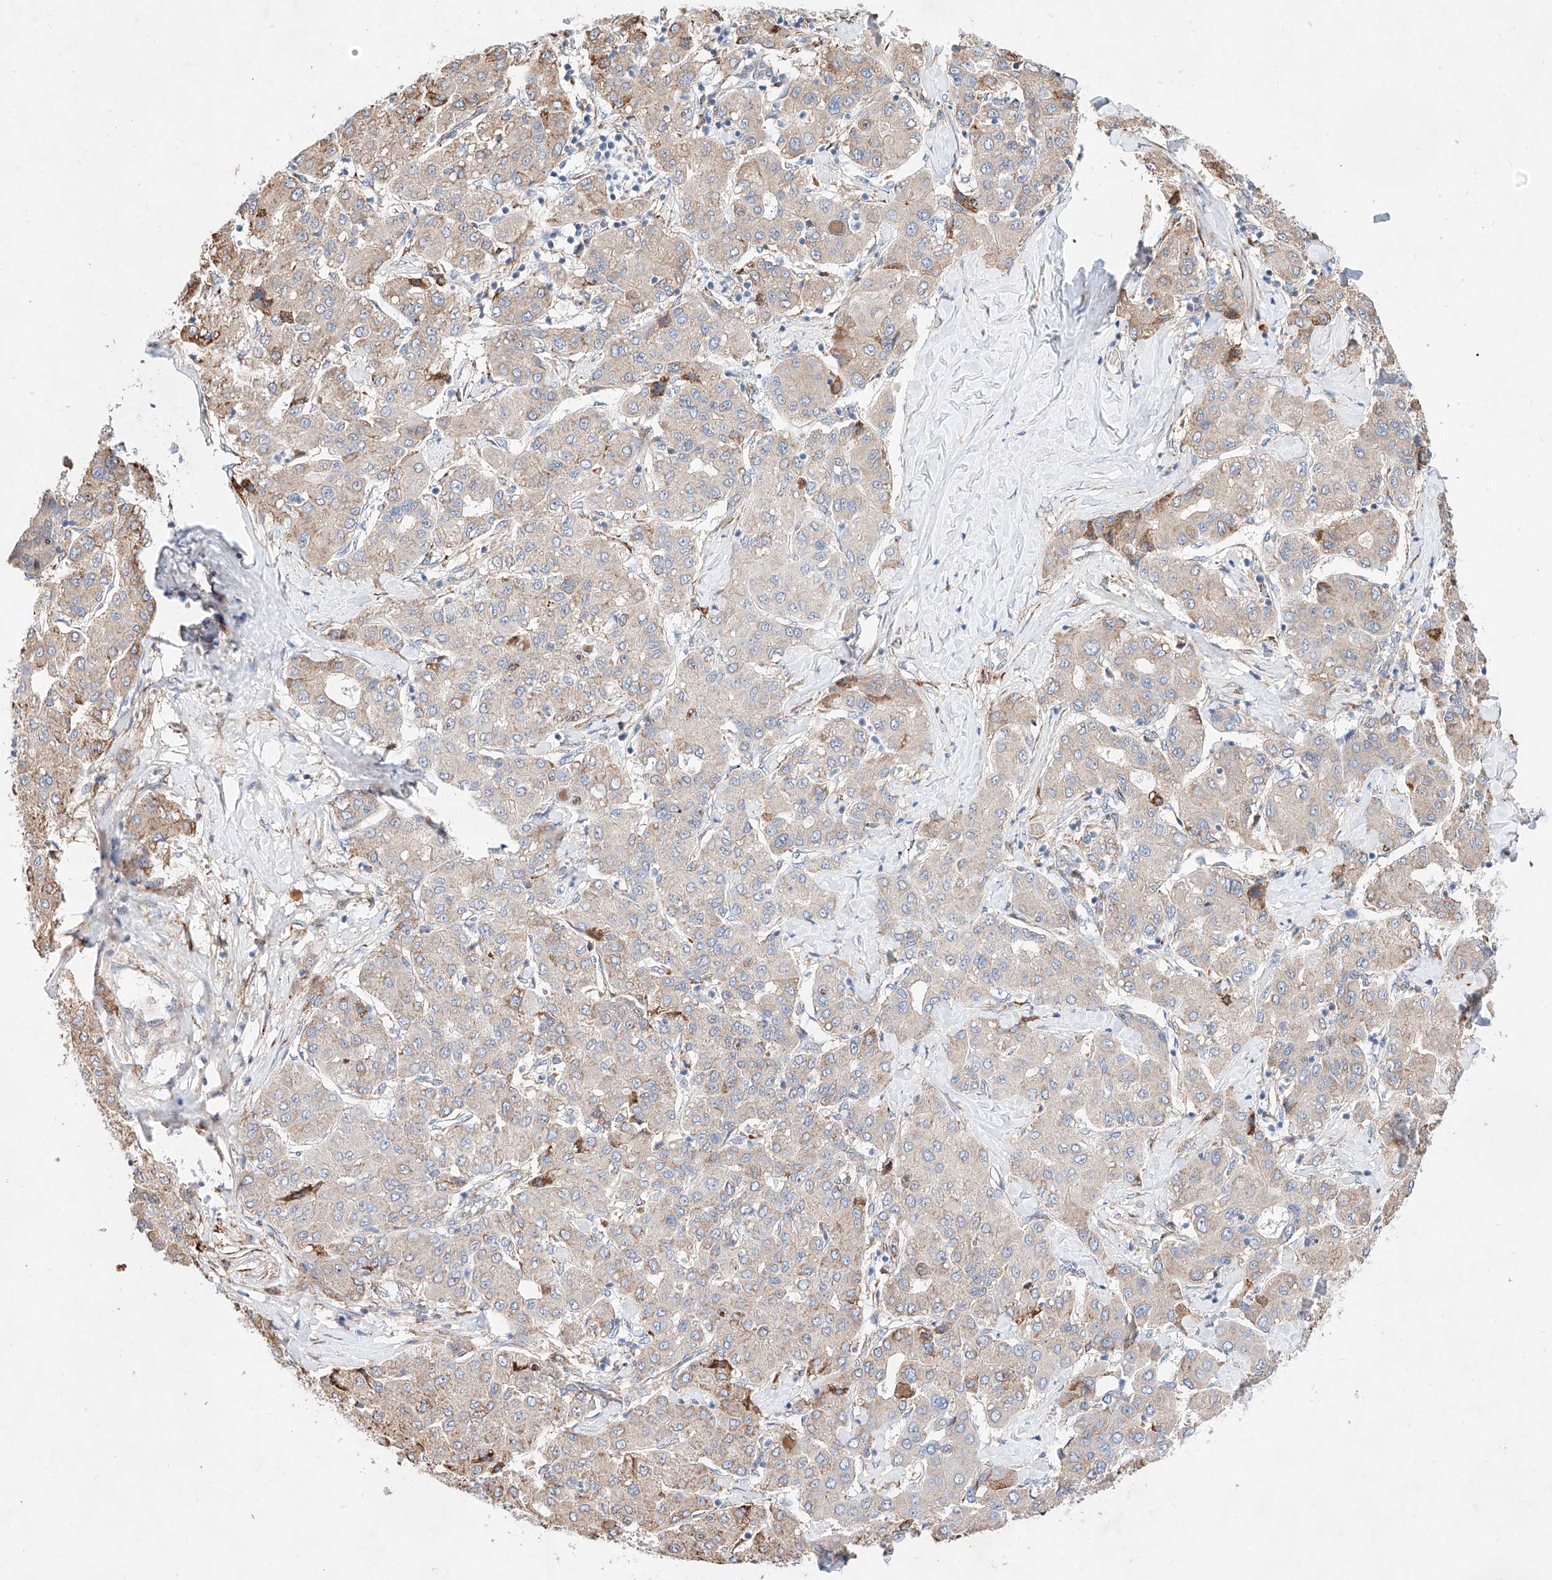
{"staining": {"intensity": "weak", "quantity": "<25%", "location": "cytoplasmic/membranous"}, "tissue": "liver cancer", "cell_type": "Tumor cells", "image_type": "cancer", "snomed": [{"axis": "morphology", "description": "Carcinoma, Hepatocellular, NOS"}, {"axis": "topography", "description": "Liver"}], "caption": "The micrograph demonstrates no significant positivity in tumor cells of liver cancer (hepatocellular carcinoma).", "gene": "ATP9B", "patient": {"sex": "male", "age": 65}}